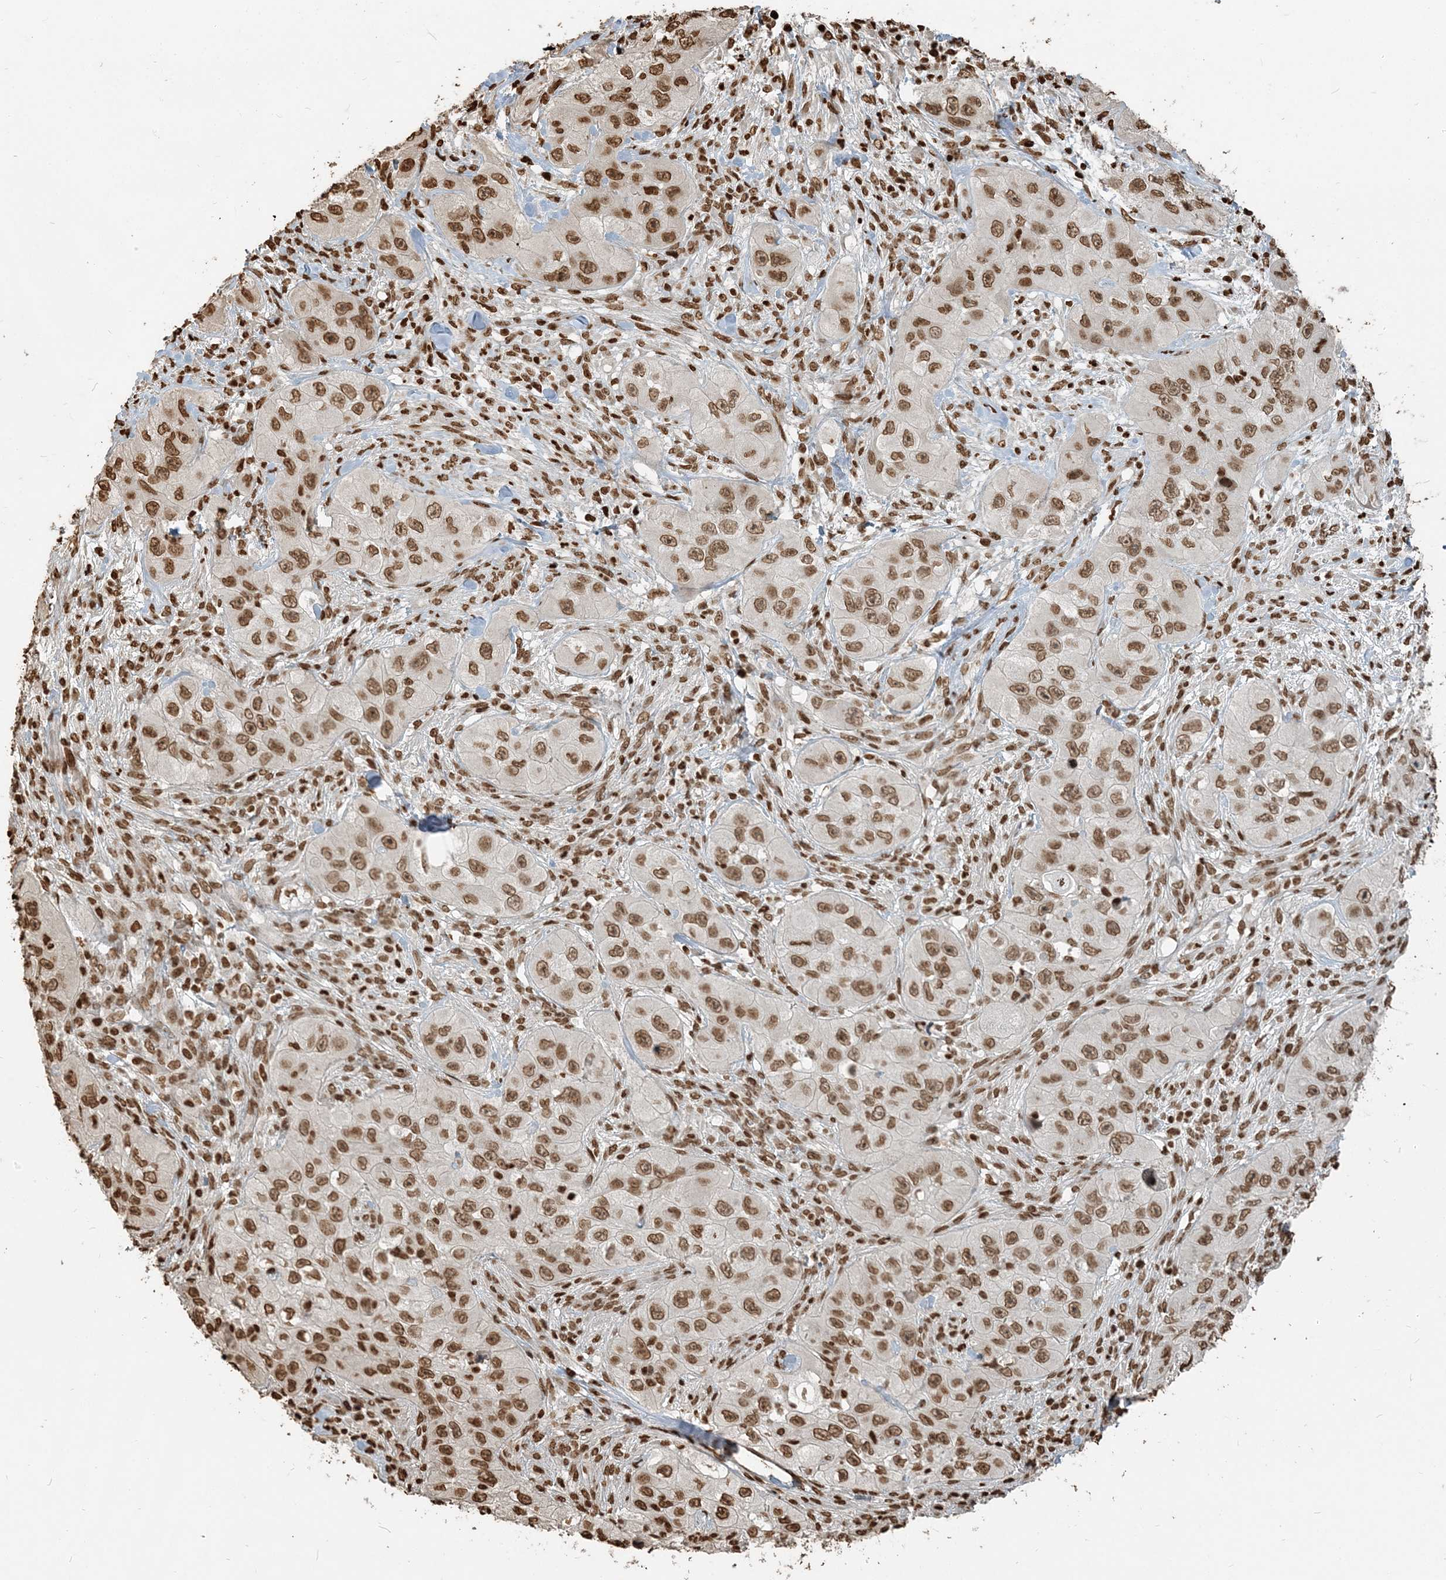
{"staining": {"intensity": "moderate", "quantity": ">75%", "location": "nuclear"}, "tissue": "skin cancer", "cell_type": "Tumor cells", "image_type": "cancer", "snomed": [{"axis": "morphology", "description": "Squamous cell carcinoma, NOS"}, {"axis": "topography", "description": "Skin"}, {"axis": "topography", "description": "Subcutis"}], "caption": "High-magnification brightfield microscopy of squamous cell carcinoma (skin) stained with DAB (3,3'-diaminobenzidine) (brown) and counterstained with hematoxylin (blue). tumor cells exhibit moderate nuclear expression is present in about>75% of cells.", "gene": "H3-3B", "patient": {"sex": "male", "age": 73}}